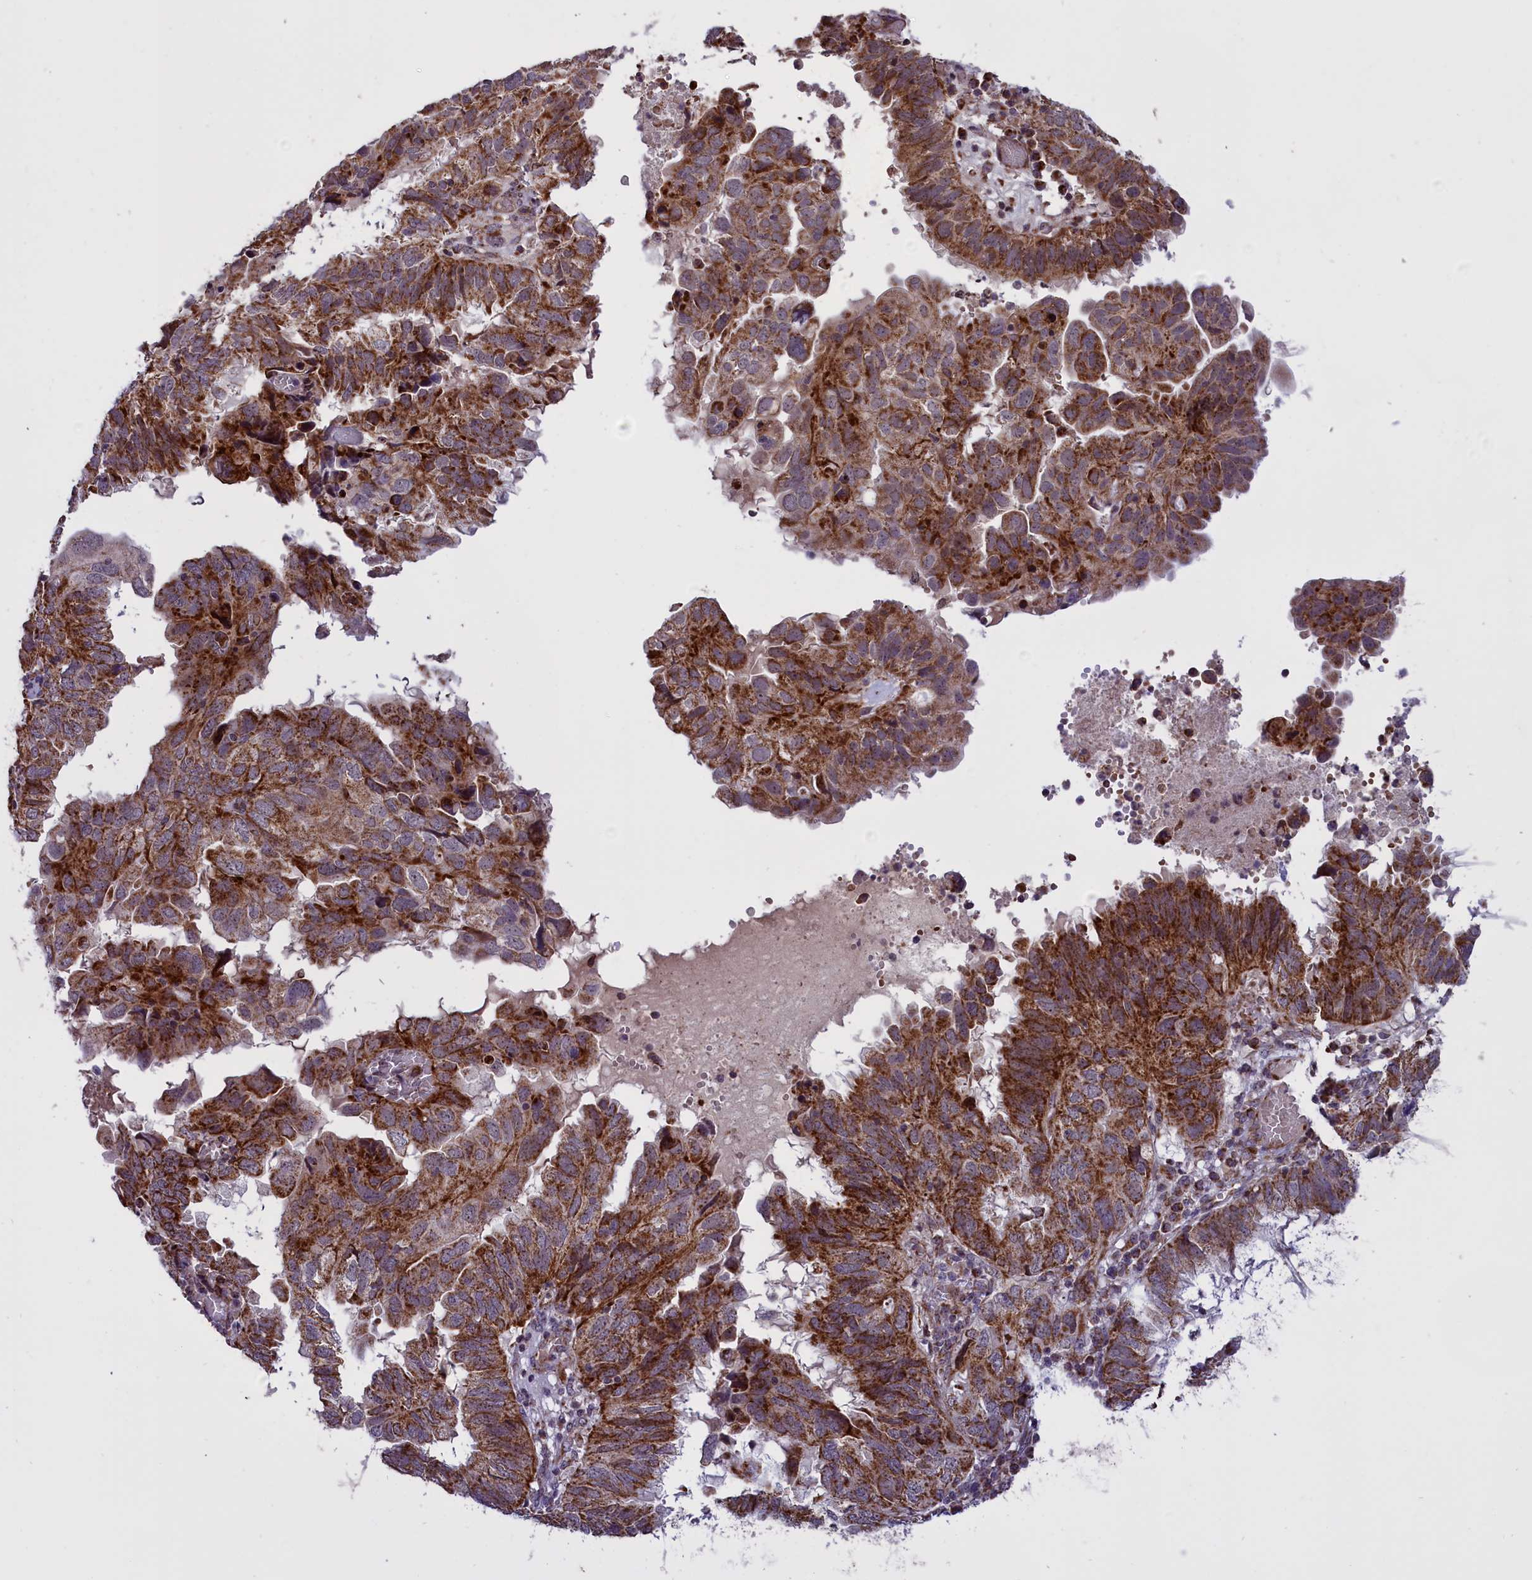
{"staining": {"intensity": "strong", "quantity": ">75%", "location": "cytoplasmic/membranous"}, "tissue": "endometrial cancer", "cell_type": "Tumor cells", "image_type": "cancer", "snomed": [{"axis": "morphology", "description": "Adenocarcinoma, NOS"}, {"axis": "topography", "description": "Uterus"}], "caption": "Endometrial cancer stained with IHC reveals strong cytoplasmic/membranous positivity in about >75% of tumor cells.", "gene": "NDUFS5", "patient": {"sex": "female", "age": 77}}